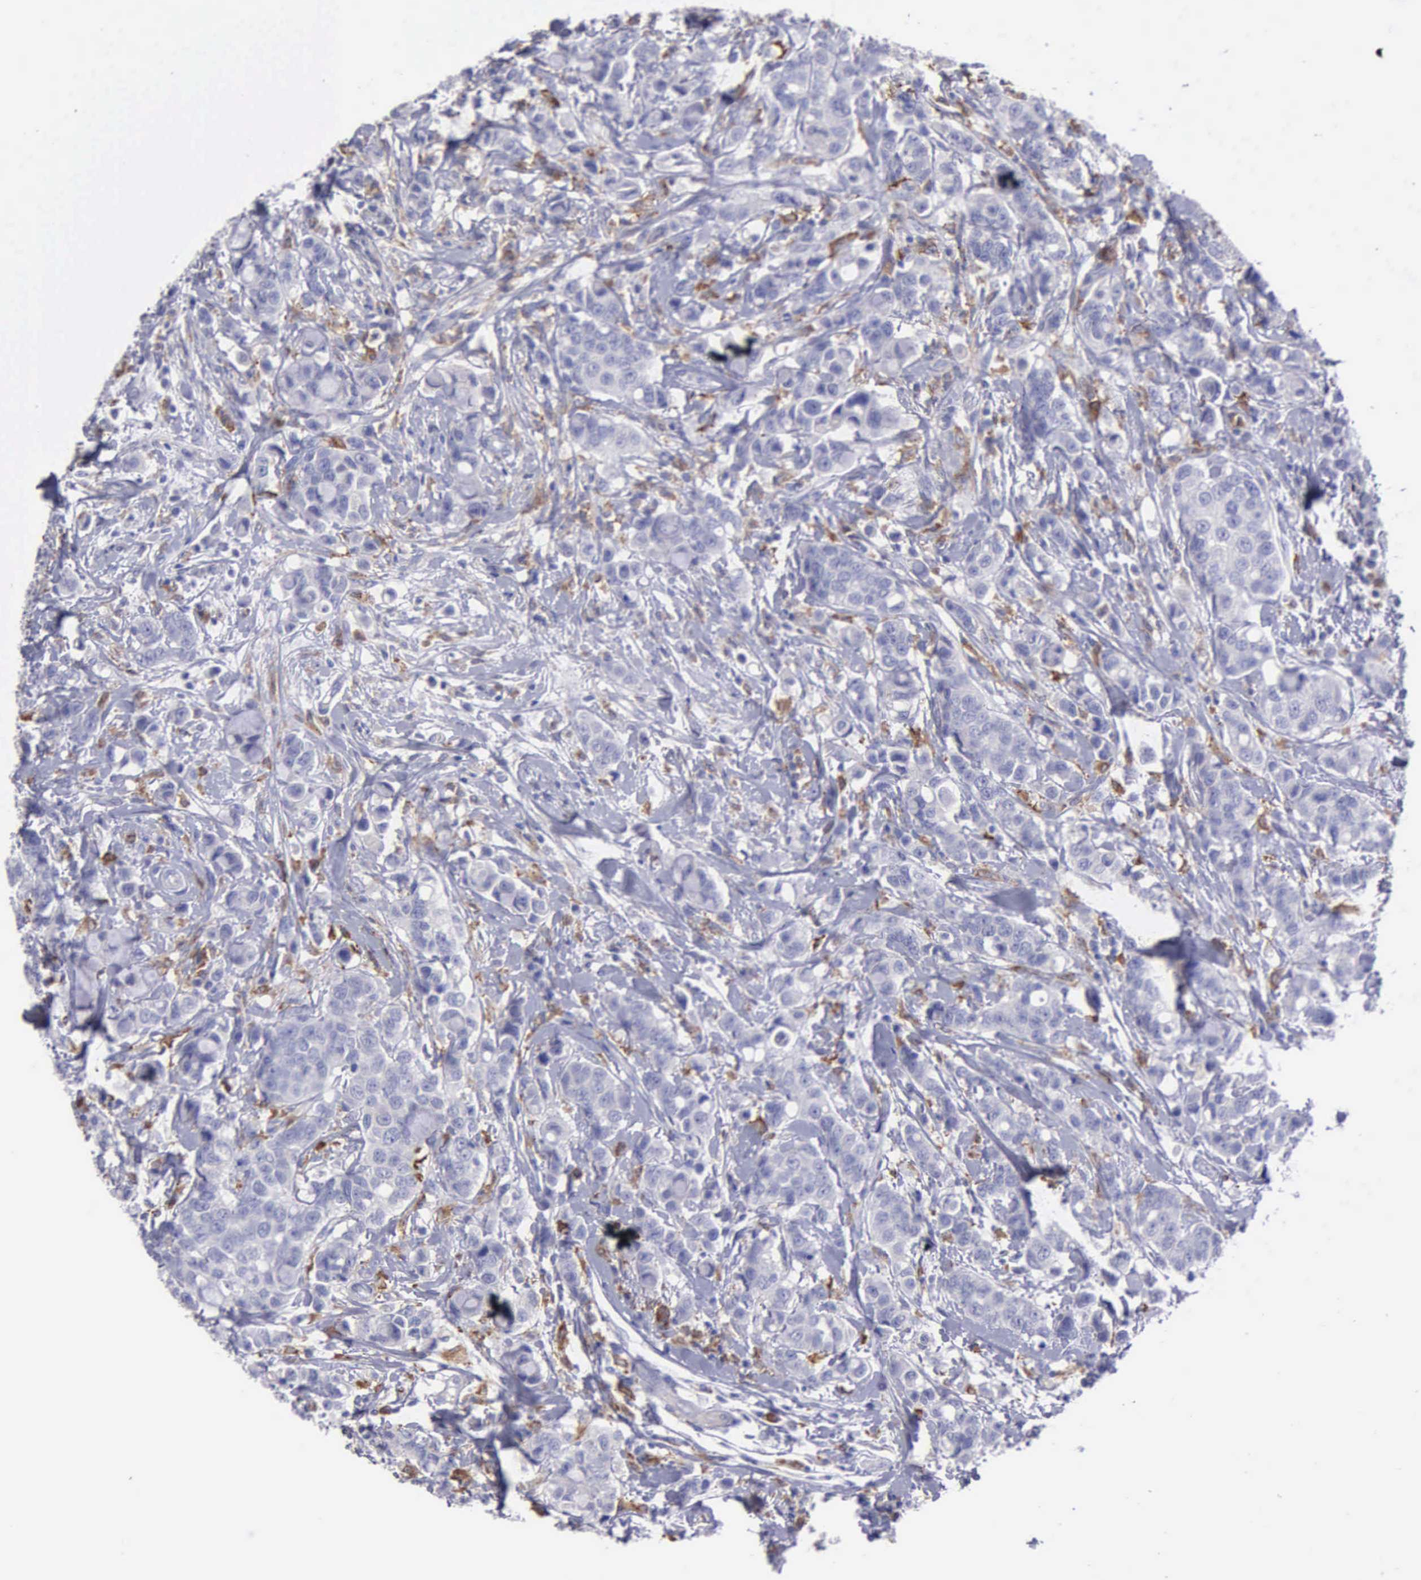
{"staining": {"intensity": "negative", "quantity": "none", "location": "none"}, "tissue": "breast cancer", "cell_type": "Tumor cells", "image_type": "cancer", "snomed": [{"axis": "morphology", "description": "Duct carcinoma"}, {"axis": "topography", "description": "Breast"}], "caption": "The IHC histopathology image has no significant expression in tumor cells of breast cancer (invasive ductal carcinoma) tissue.", "gene": "TYRP1", "patient": {"sex": "female", "age": 27}}